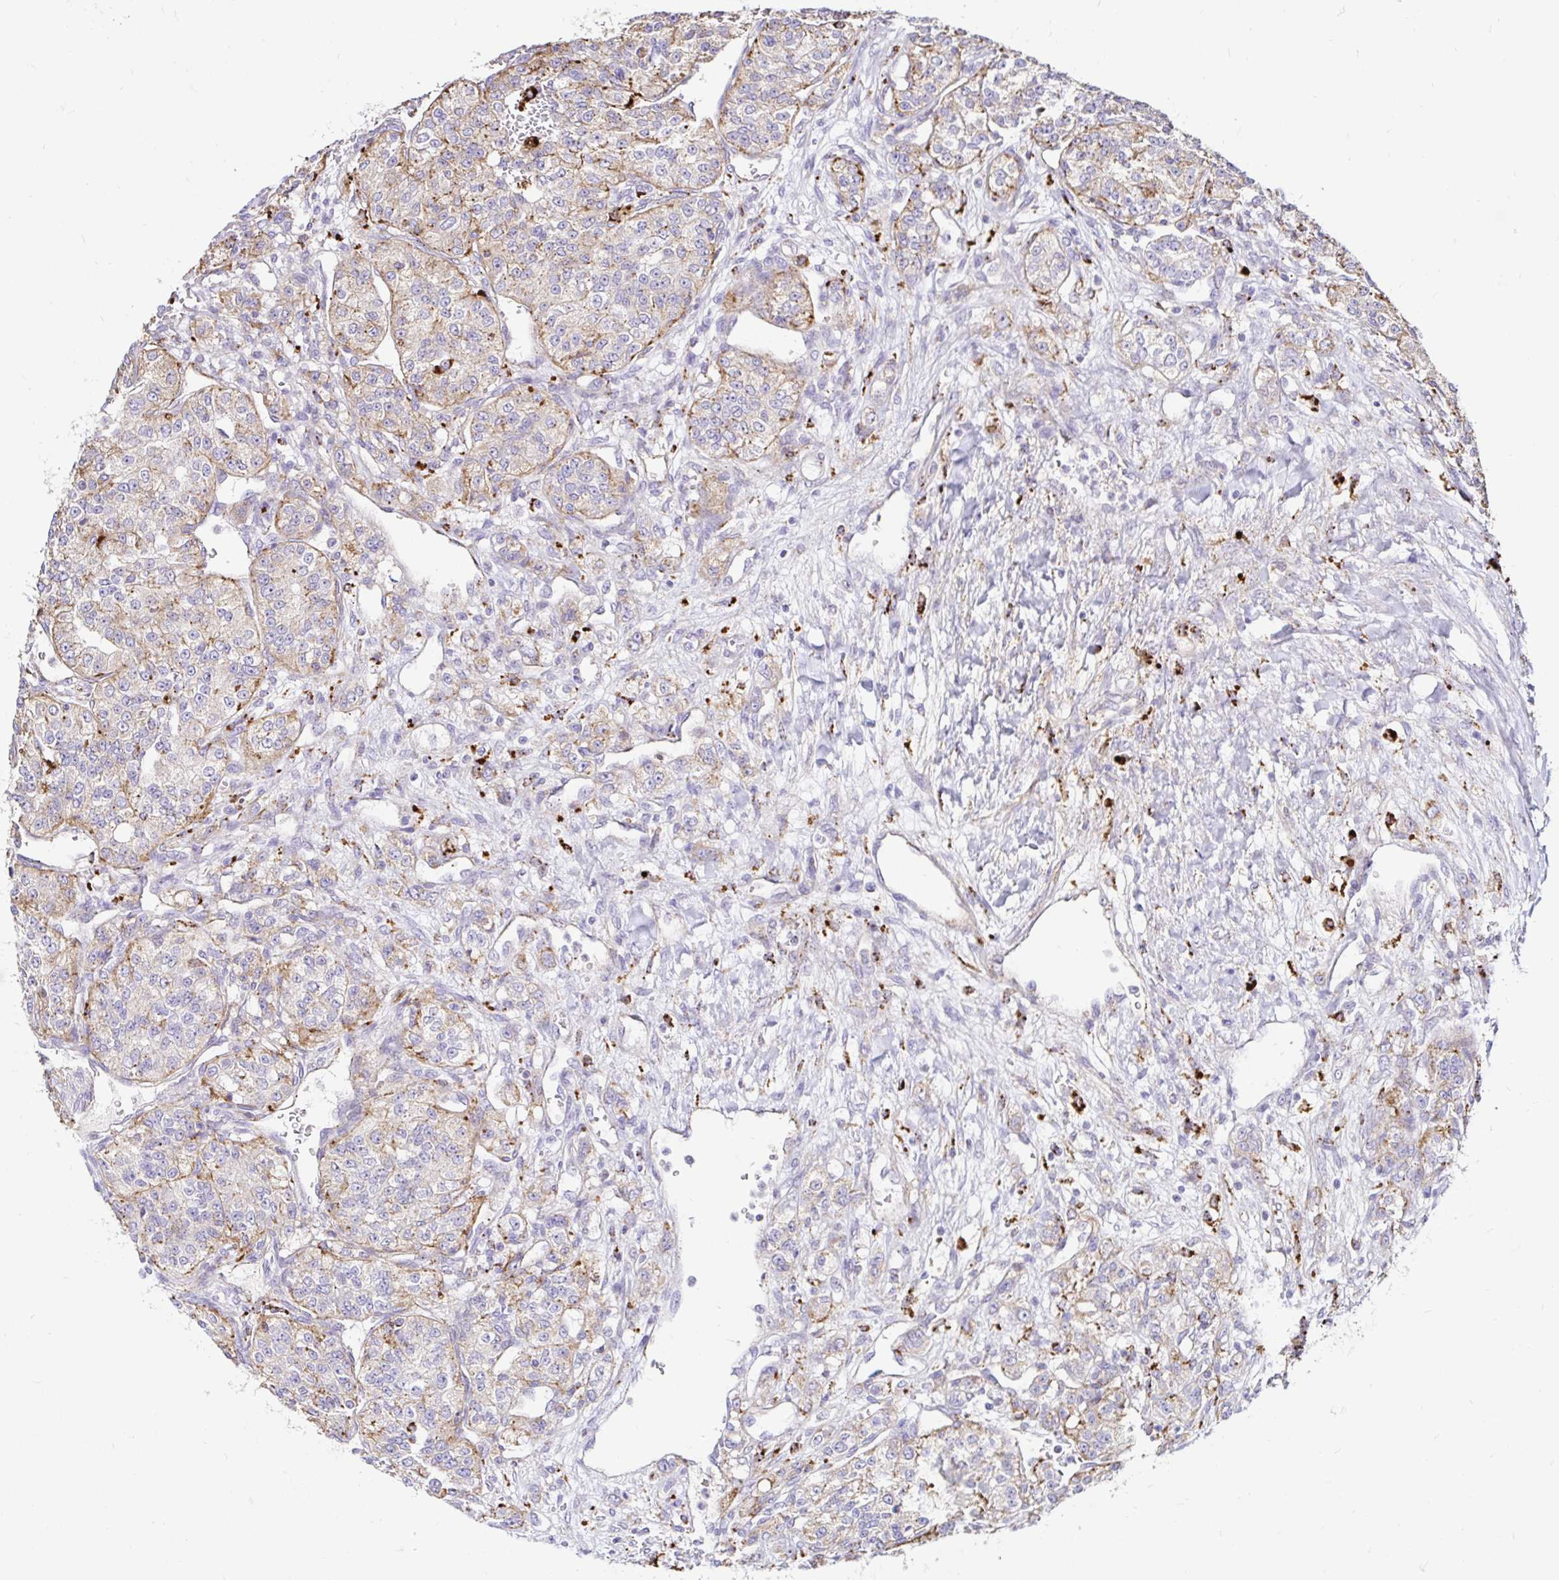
{"staining": {"intensity": "weak", "quantity": "25%-75%", "location": "cytoplasmic/membranous"}, "tissue": "renal cancer", "cell_type": "Tumor cells", "image_type": "cancer", "snomed": [{"axis": "morphology", "description": "Adenocarcinoma, NOS"}, {"axis": "topography", "description": "Kidney"}], "caption": "The image demonstrates a brown stain indicating the presence of a protein in the cytoplasmic/membranous of tumor cells in renal adenocarcinoma.", "gene": "FUCA1", "patient": {"sex": "female", "age": 63}}